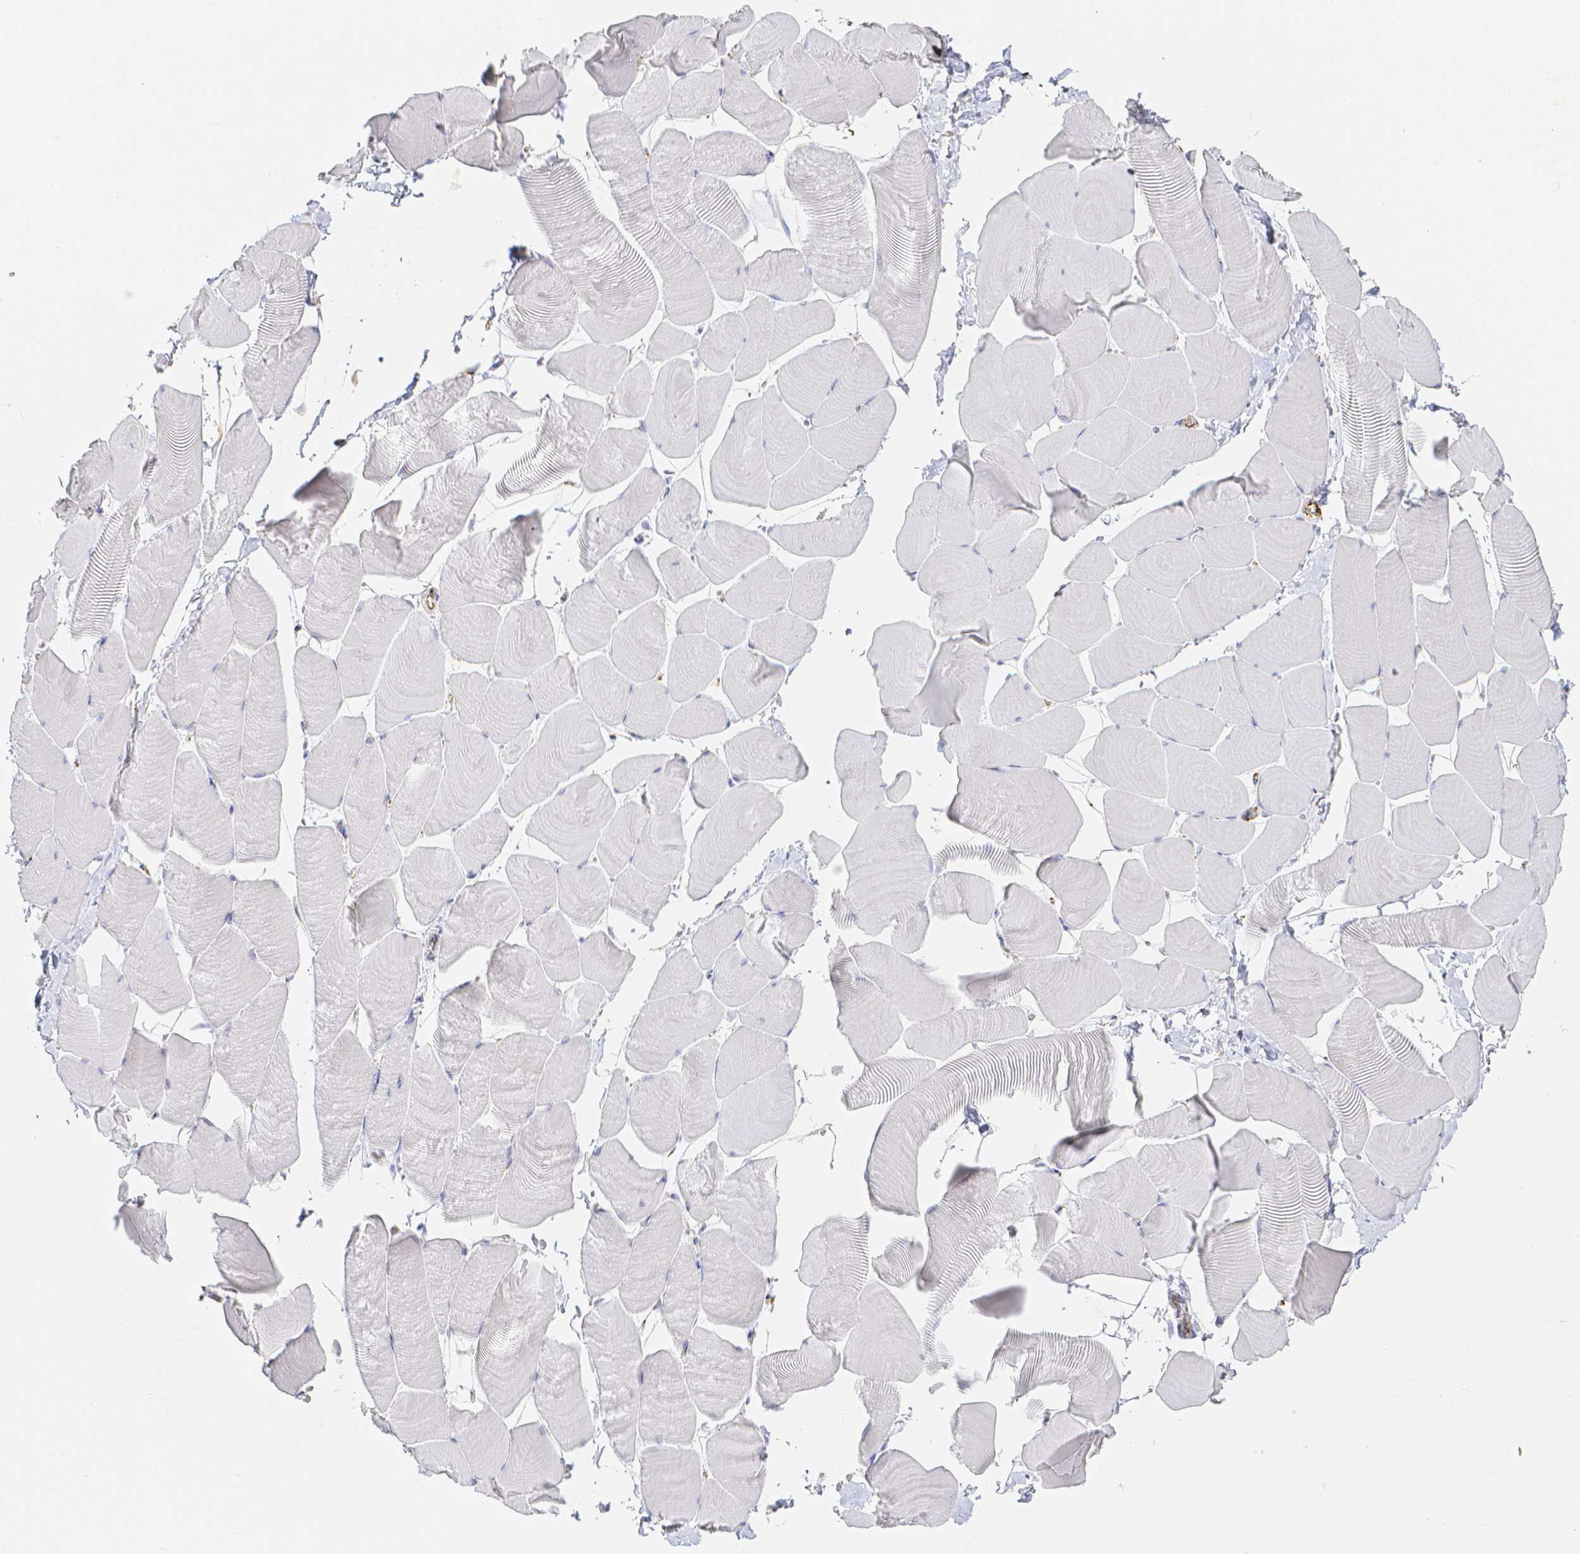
{"staining": {"intensity": "negative", "quantity": "none", "location": "none"}, "tissue": "skeletal muscle", "cell_type": "Myocytes", "image_type": "normal", "snomed": [{"axis": "morphology", "description": "Normal tissue, NOS"}, {"axis": "topography", "description": "Skeletal muscle"}], "caption": "This is an immunohistochemistry (IHC) micrograph of normal skeletal muscle. There is no positivity in myocytes.", "gene": "SMURF1", "patient": {"sex": "male", "age": 25}}